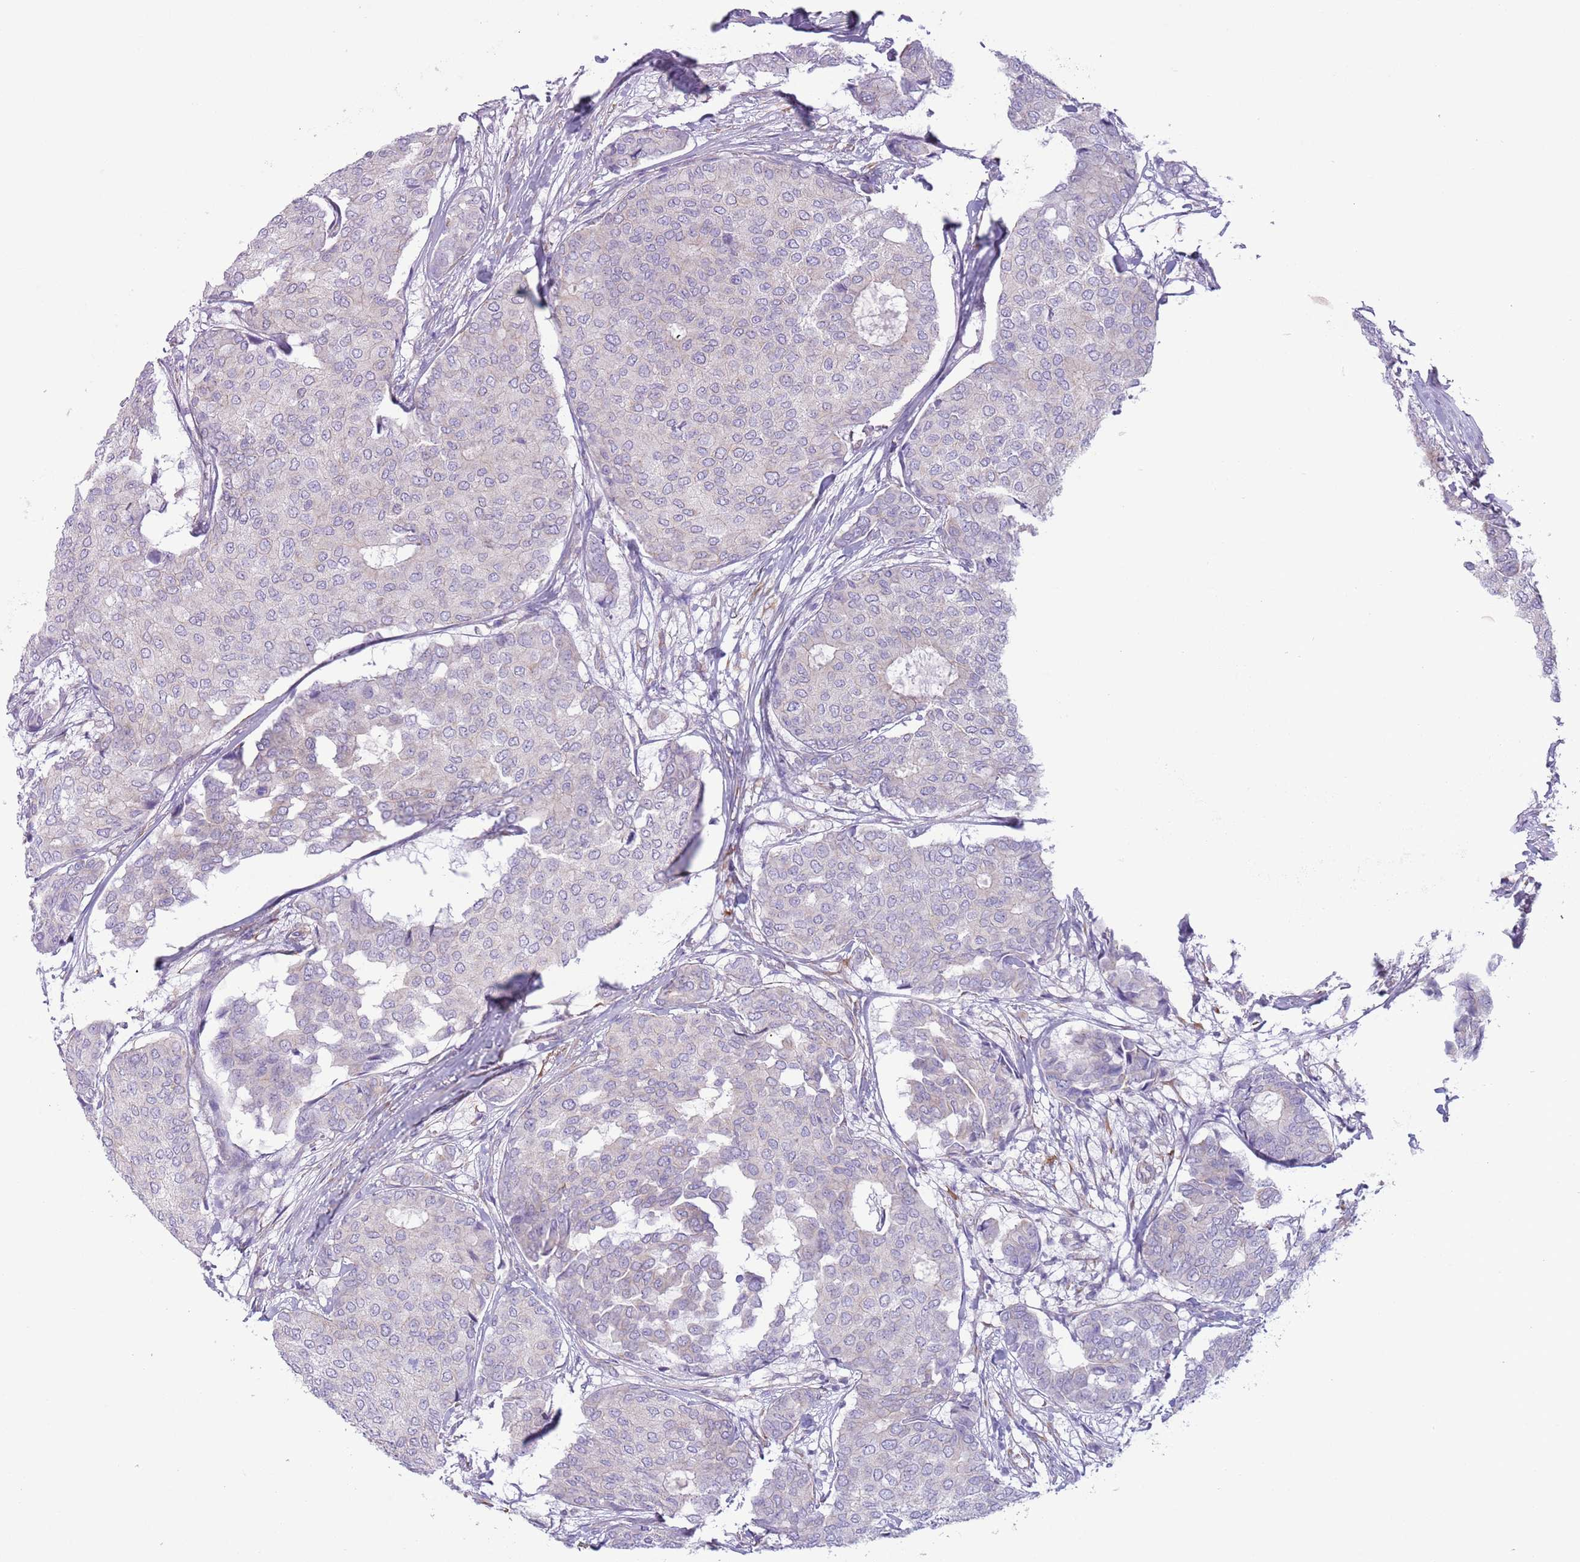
{"staining": {"intensity": "negative", "quantity": "none", "location": "none"}, "tissue": "breast cancer", "cell_type": "Tumor cells", "image_type": "cancer", "snomed": [{"axis": "morphology", "description": "Duct carcinoma"}, {"axis": "topography", "description": "Breast"}], "caption": "The micrograph shows no significant expression in tumor cells of breast invasive ductal carcinoma.", "gene": "RBP3", "patient": {"sex": "female", "age": 75}}